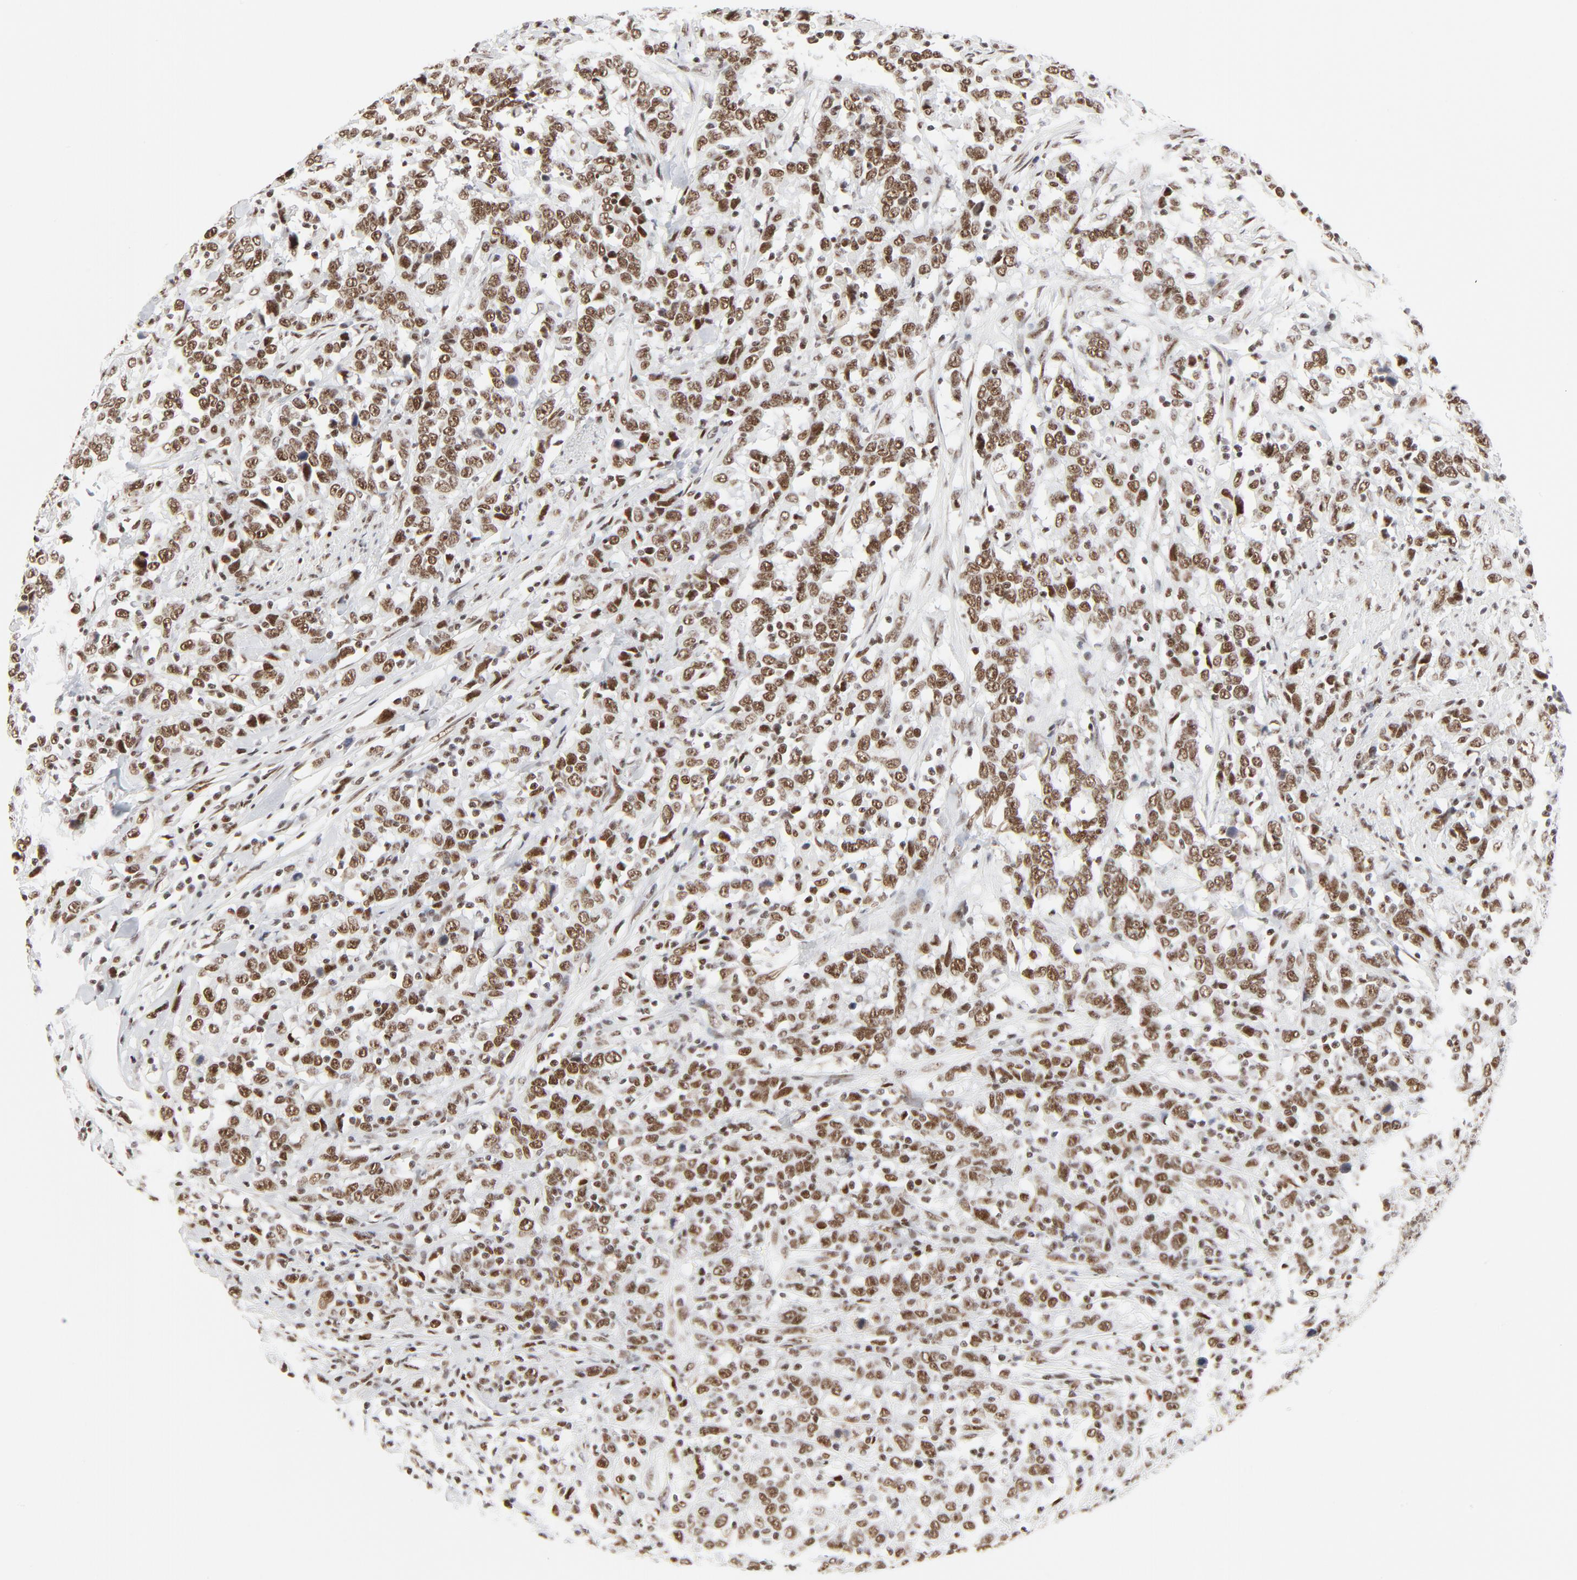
{"staining": {"intensity": "moderate", "quantity": ">75%", "location": "nuclear"}, "tissue": "urothelial cancer", "cell_type": "Tumor cells", "image_type": "cancer", "snomed": [{"axis": "morphology", "description": "Urothelial carcinoma, High grade"}, {"axis": "topography", "description": "Urinary bladder"}], "caption": "Urothelial carcinoma (high-grade) stained with a protein marker exhibits moderate staining in tumor cells.", "gene": "GTF2H1", "patient": {"sex": "male", "age": 61}}